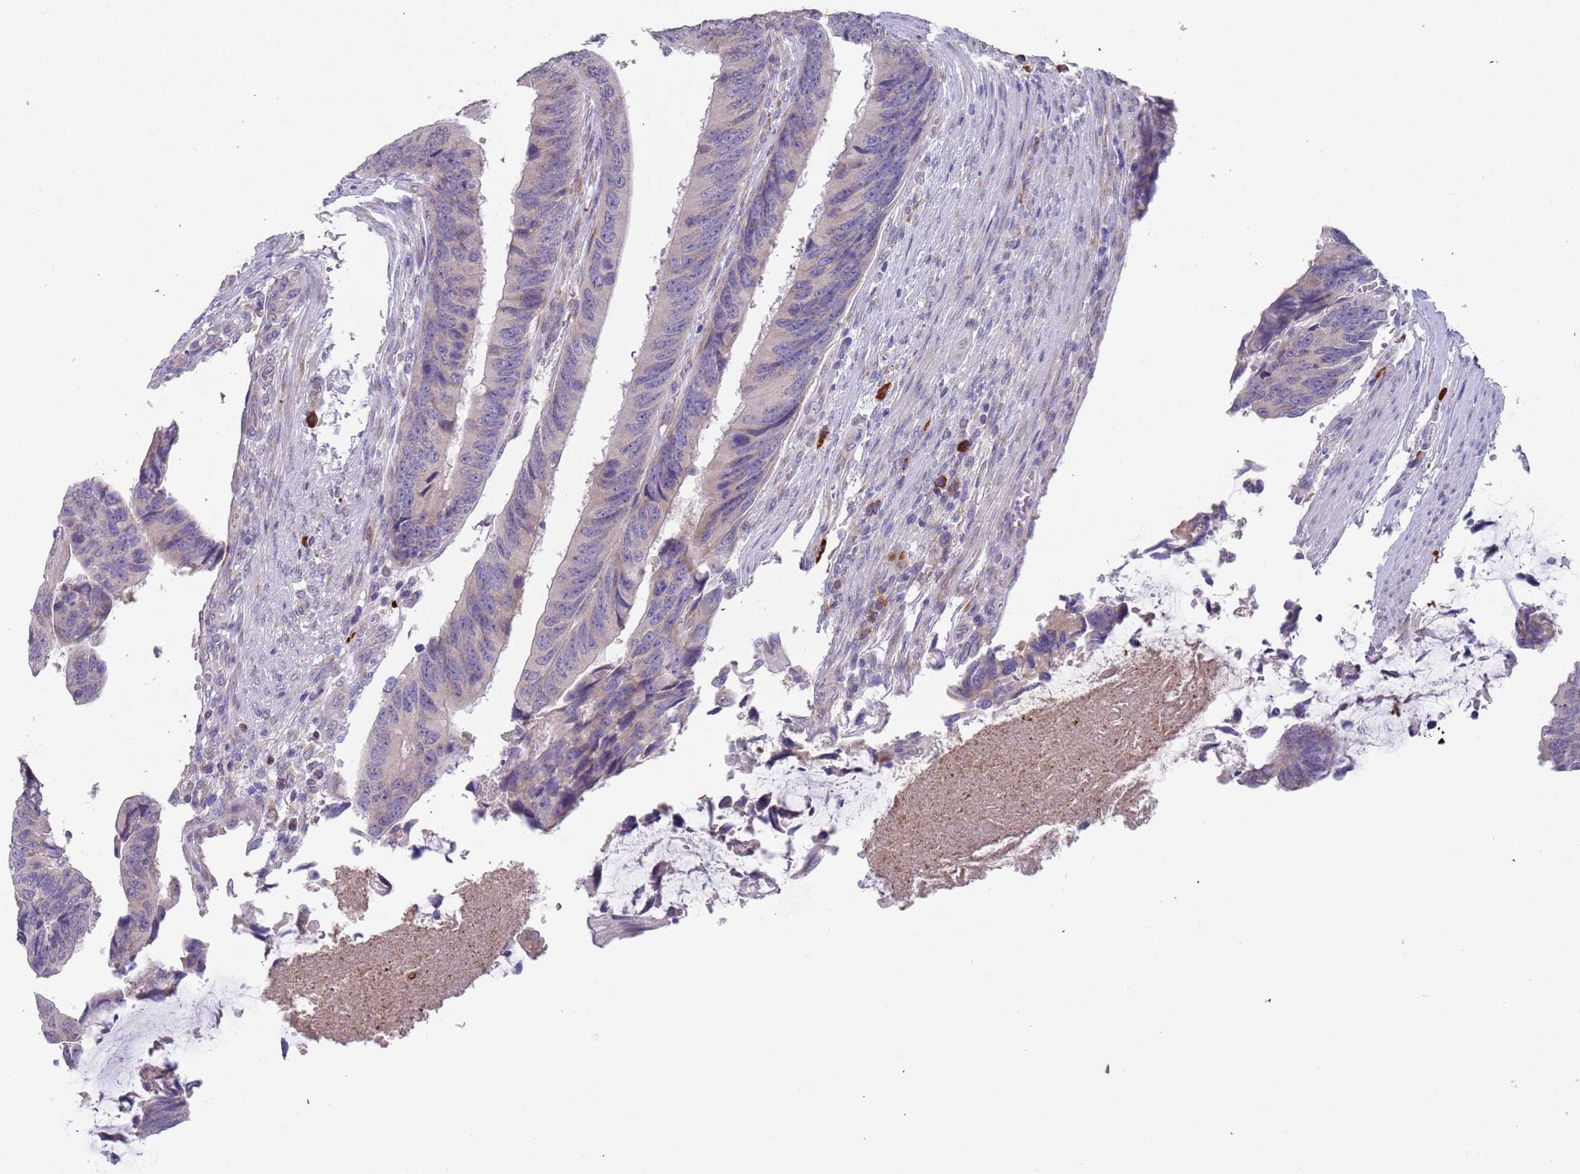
{"staining": {"intensity": "negative", "quantity": "none", "location": "none"}, "tissue": "colorectal cancer", "cell_type": "Tumor cells", "image_type": "cancer", "snomed": [{"axis": "morphology", "description": "Adenocarcinoma, NOS"}, {"axis": "topography", "description": "Colon"}], "caption": "Colorectal adenocarcinoma stained for a protein using immunohistochemistry (IHC) exhibits no staining tumor cells.", "gene": "TNRC6C", "patient": {"sex": "male", "age": 87}}